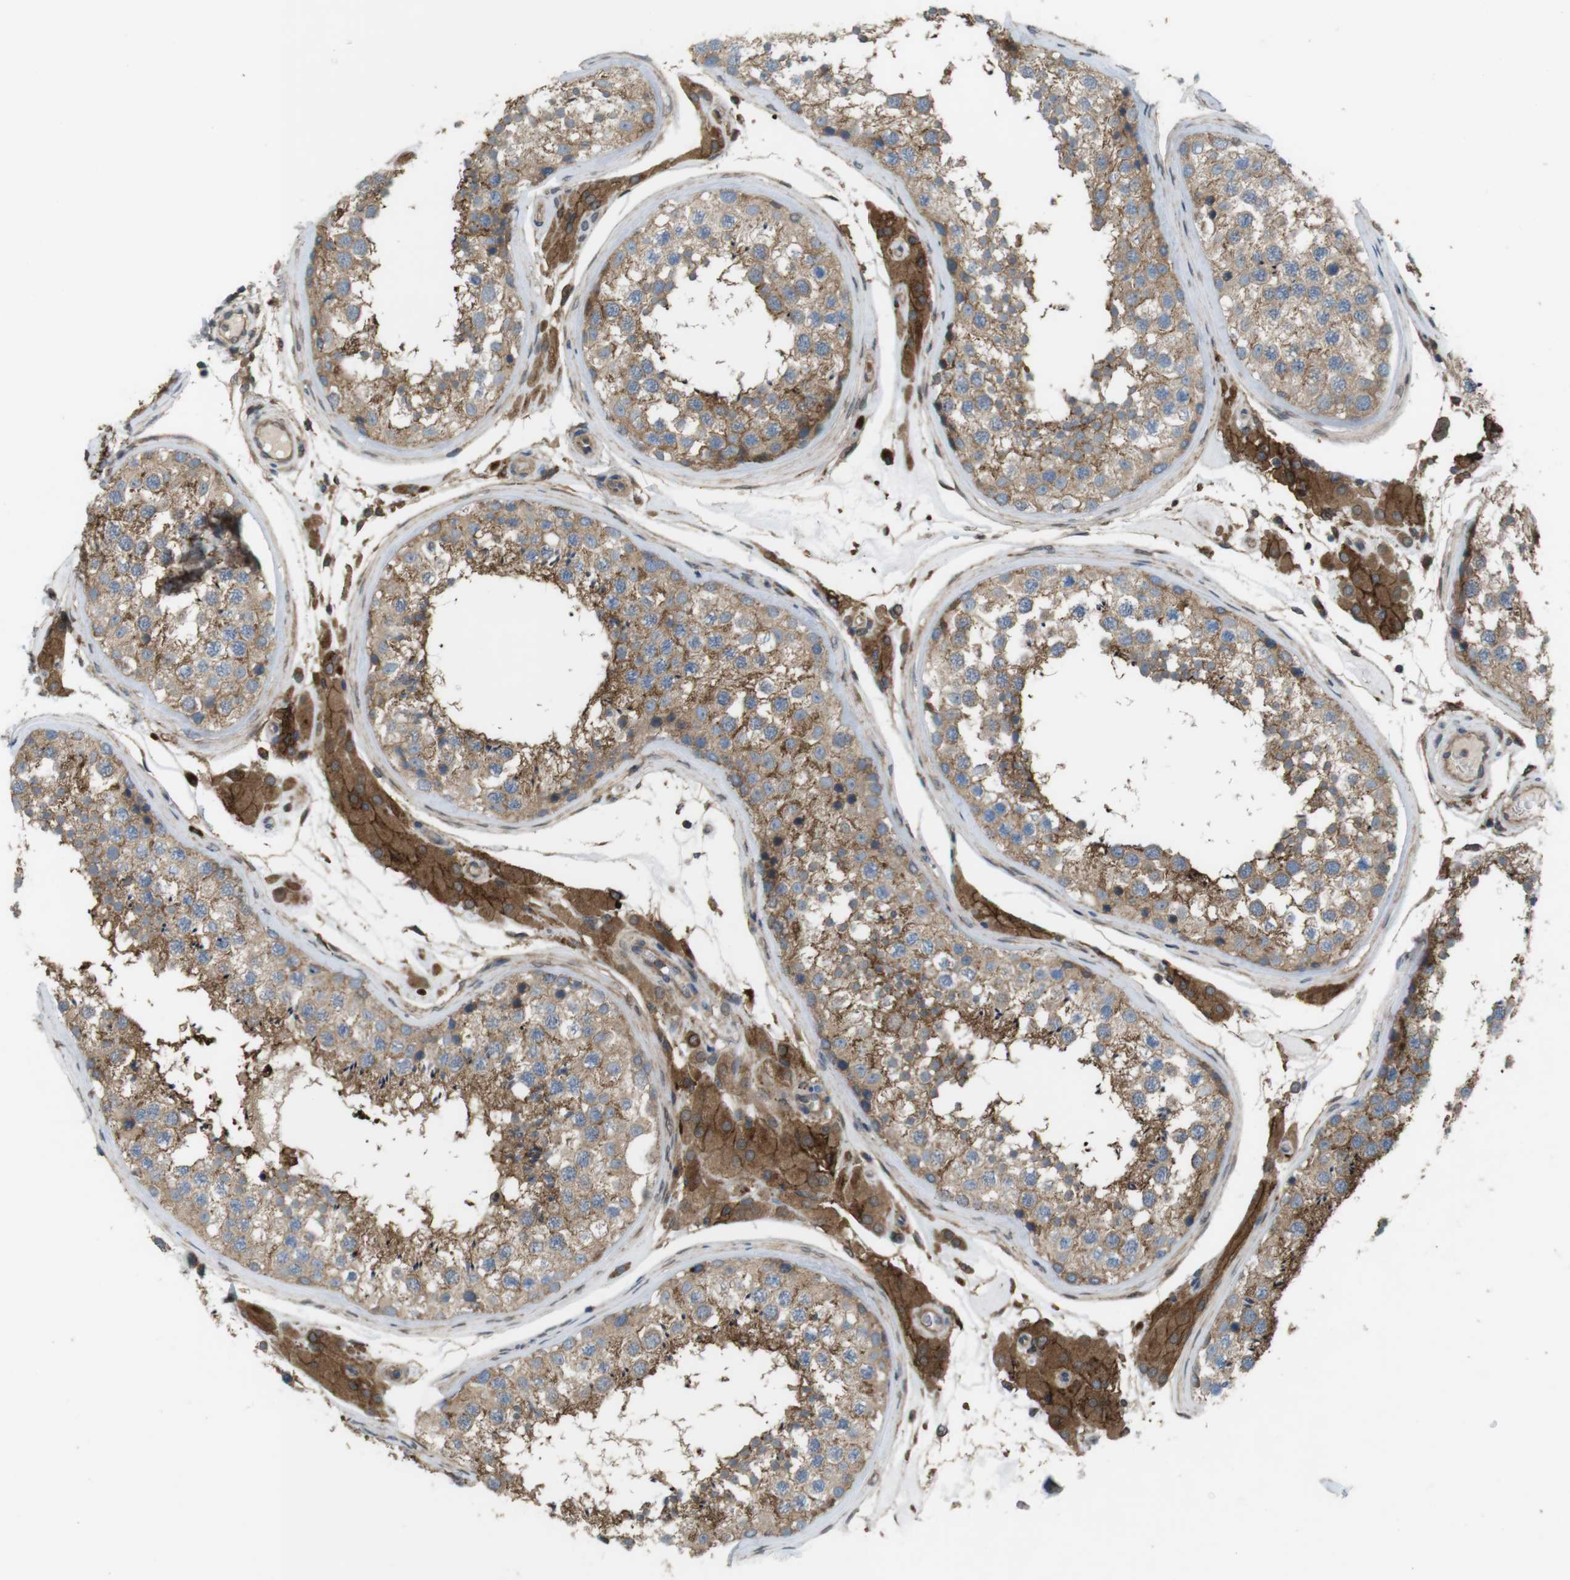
{"staining": {"intensity": "moderate", "quantity": ">75%", "location": "cytoplasmic/membranous"}, "tissue": "testis", "cell_type": "Cells in seminiferous ducts", "image_type": "normal", "snomed": [{"axis": "morphology", "description": "Normal tissue, NOS"}, {"axis": "topography", "description": "Testis"}], "caption": "Unremarkable testis was stained to show a protein in brown. There is medium levels of moderate cytoplasmic/membranous expression in approximately >75% of cells in seminiferous ducts. Using DAB (brown) and hematoxylin (blue) stains, captured at high magnification using brightfield microscopy.", "gene": "DDAH2", "patient": {"sex": "male", "age": 46}}